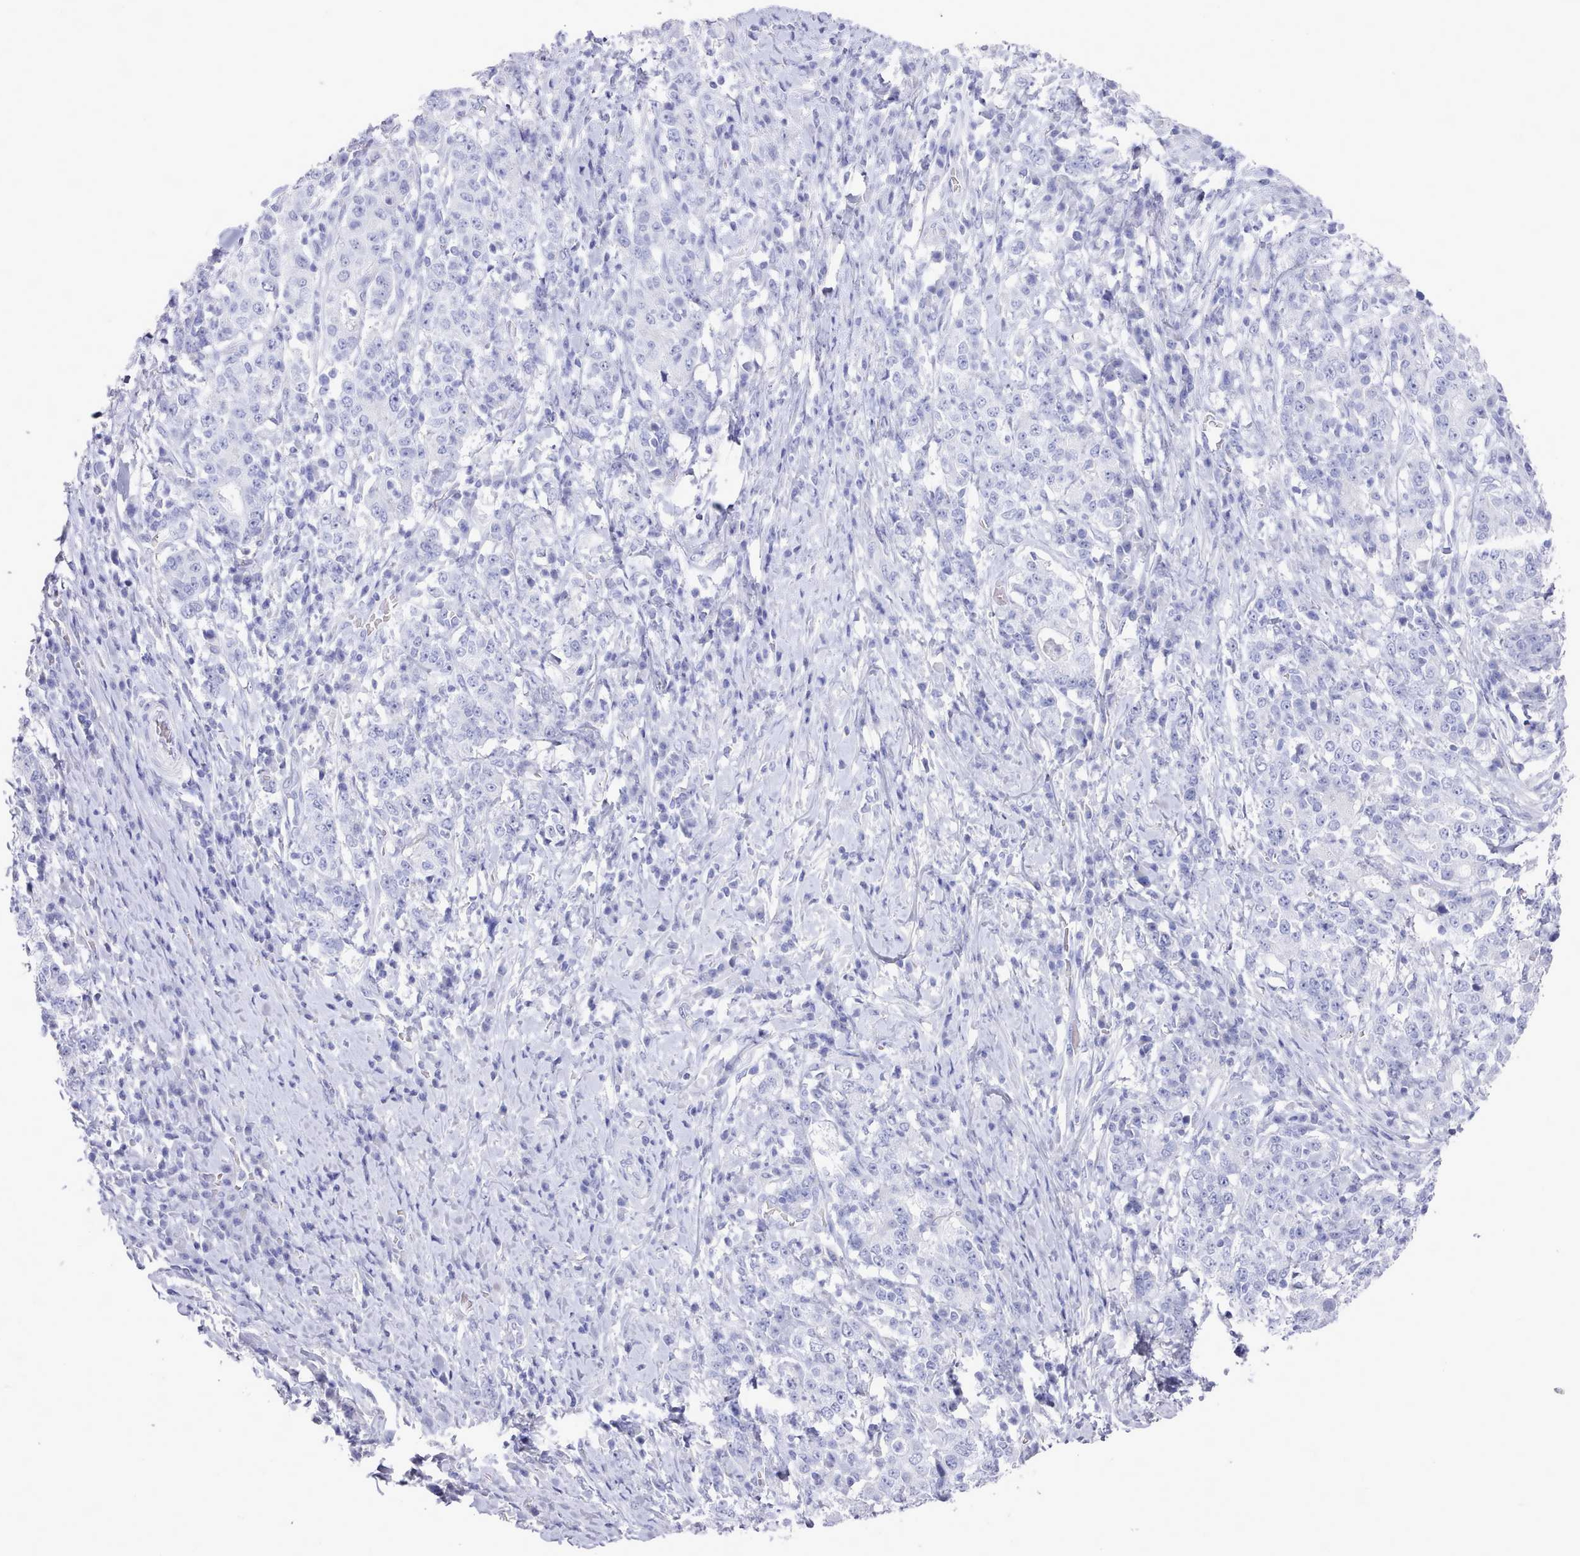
{"staining": {"intensity": "negative", "quantity": "none", "location": "none"}, "tissue": "stomach cancer", "cell_type": "Tumor cells", "image_type": "cancer", "snomed": [{"axis": "morphology", "description": "Normal tissue, NOS"}, {"axis": "morphology", "description": "Adenocarcinoma, NOS"}, {"axis": "topography", "description": "Stomach, upper"}, {"axis": "topography", "description": "Stomach"}], "caption": "Tumor cells show no significant protein expression in stomach adenocarcinoma.", "gene": "LRRC37A", "patient": {"sex": "male", "age": 59}}